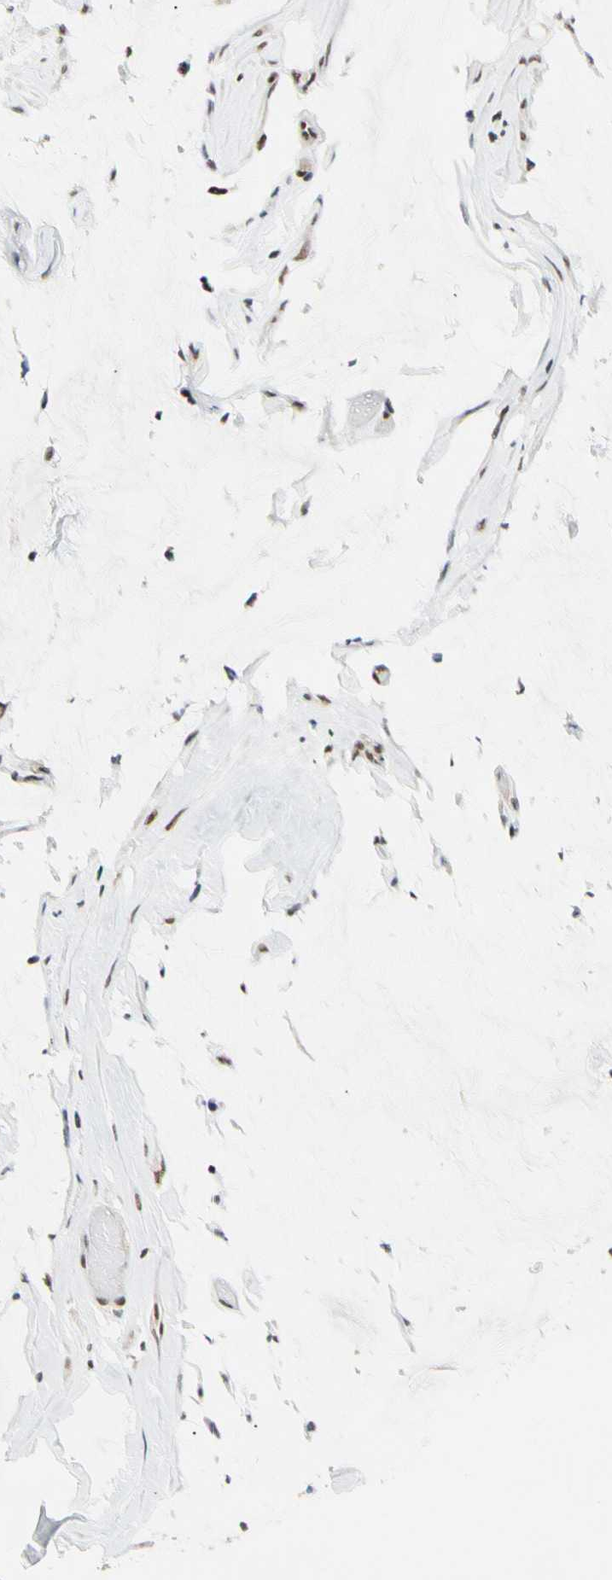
{"staining": {"intensity": "moderate", "quantity": ">75%", "location": "nuclear"}, "tissue": "ovarian cancer", "cell_type": "Tumor cells", "image_type": "cancer", "snomed": [{"axis": "morphology", "description": "Cystadenocarcinoma, mucinous, NOS"}, {"axis": "topography", "description": "Ovary"}], "caption": "A brown stain labels moderate nuclear positivity of a protein in ovarian mucinous cystadenocarcinoma tumor cells.", "gene": "ZSCAN16", "patient": {"sex": "female", "age": 39}}